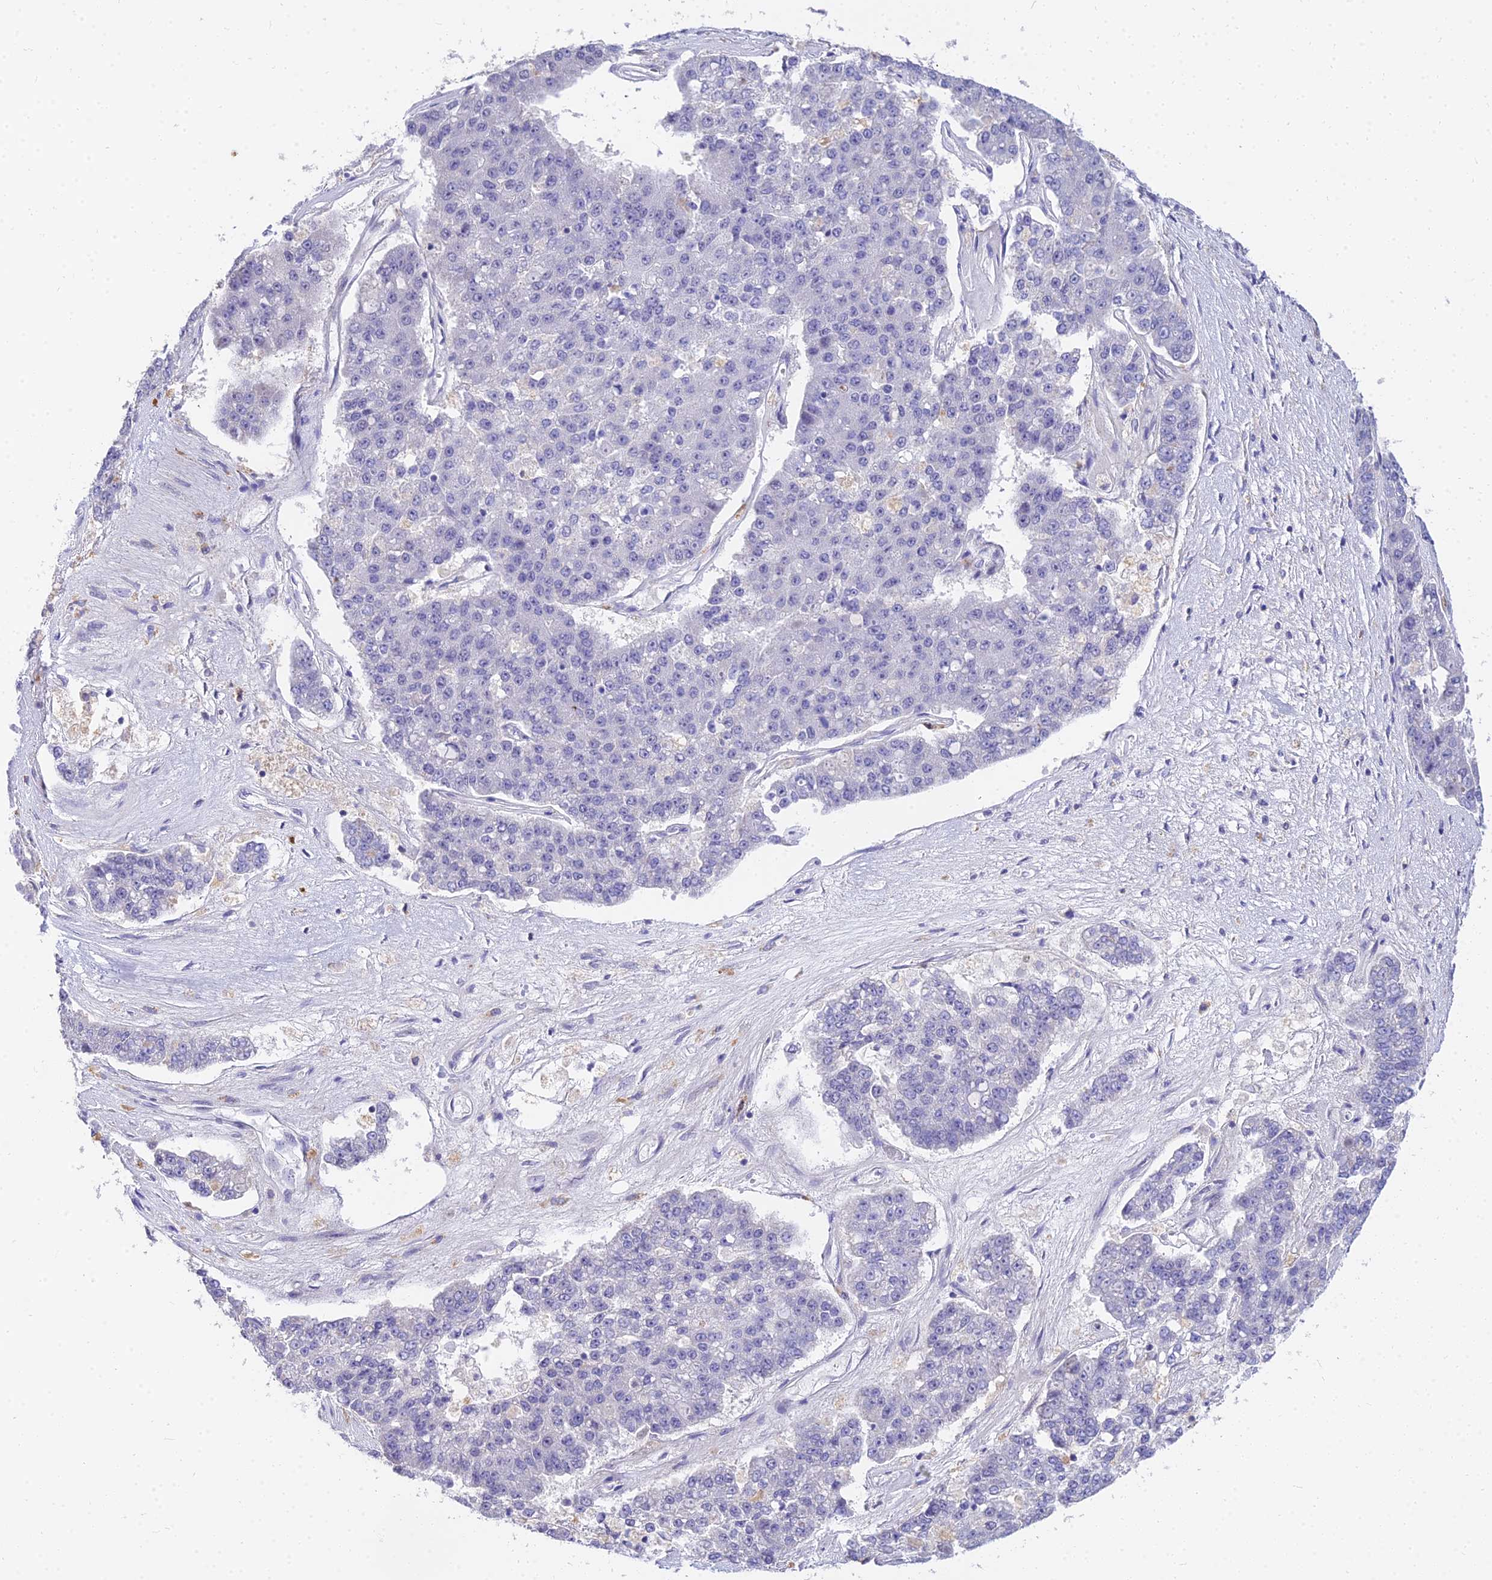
{"staining": {"intensity": "negative", "quantity": "none", "location": "none"}, "tissue": "pancreatic cancer", "cell_type": "Tumor cells", "image_type": "cancer", "snomed": [{"axis": "morphology", "description": "Adenocarcinoma, NOS"}, {"axis": "topography", "description": "Pancreas"}], "caption": "Immunohistochemical staining of pancreatic cancer exhibits no significant positivity in tumor cells.", "gene": "VWC2L", "patient": {"sex": "male", "age": 50}}